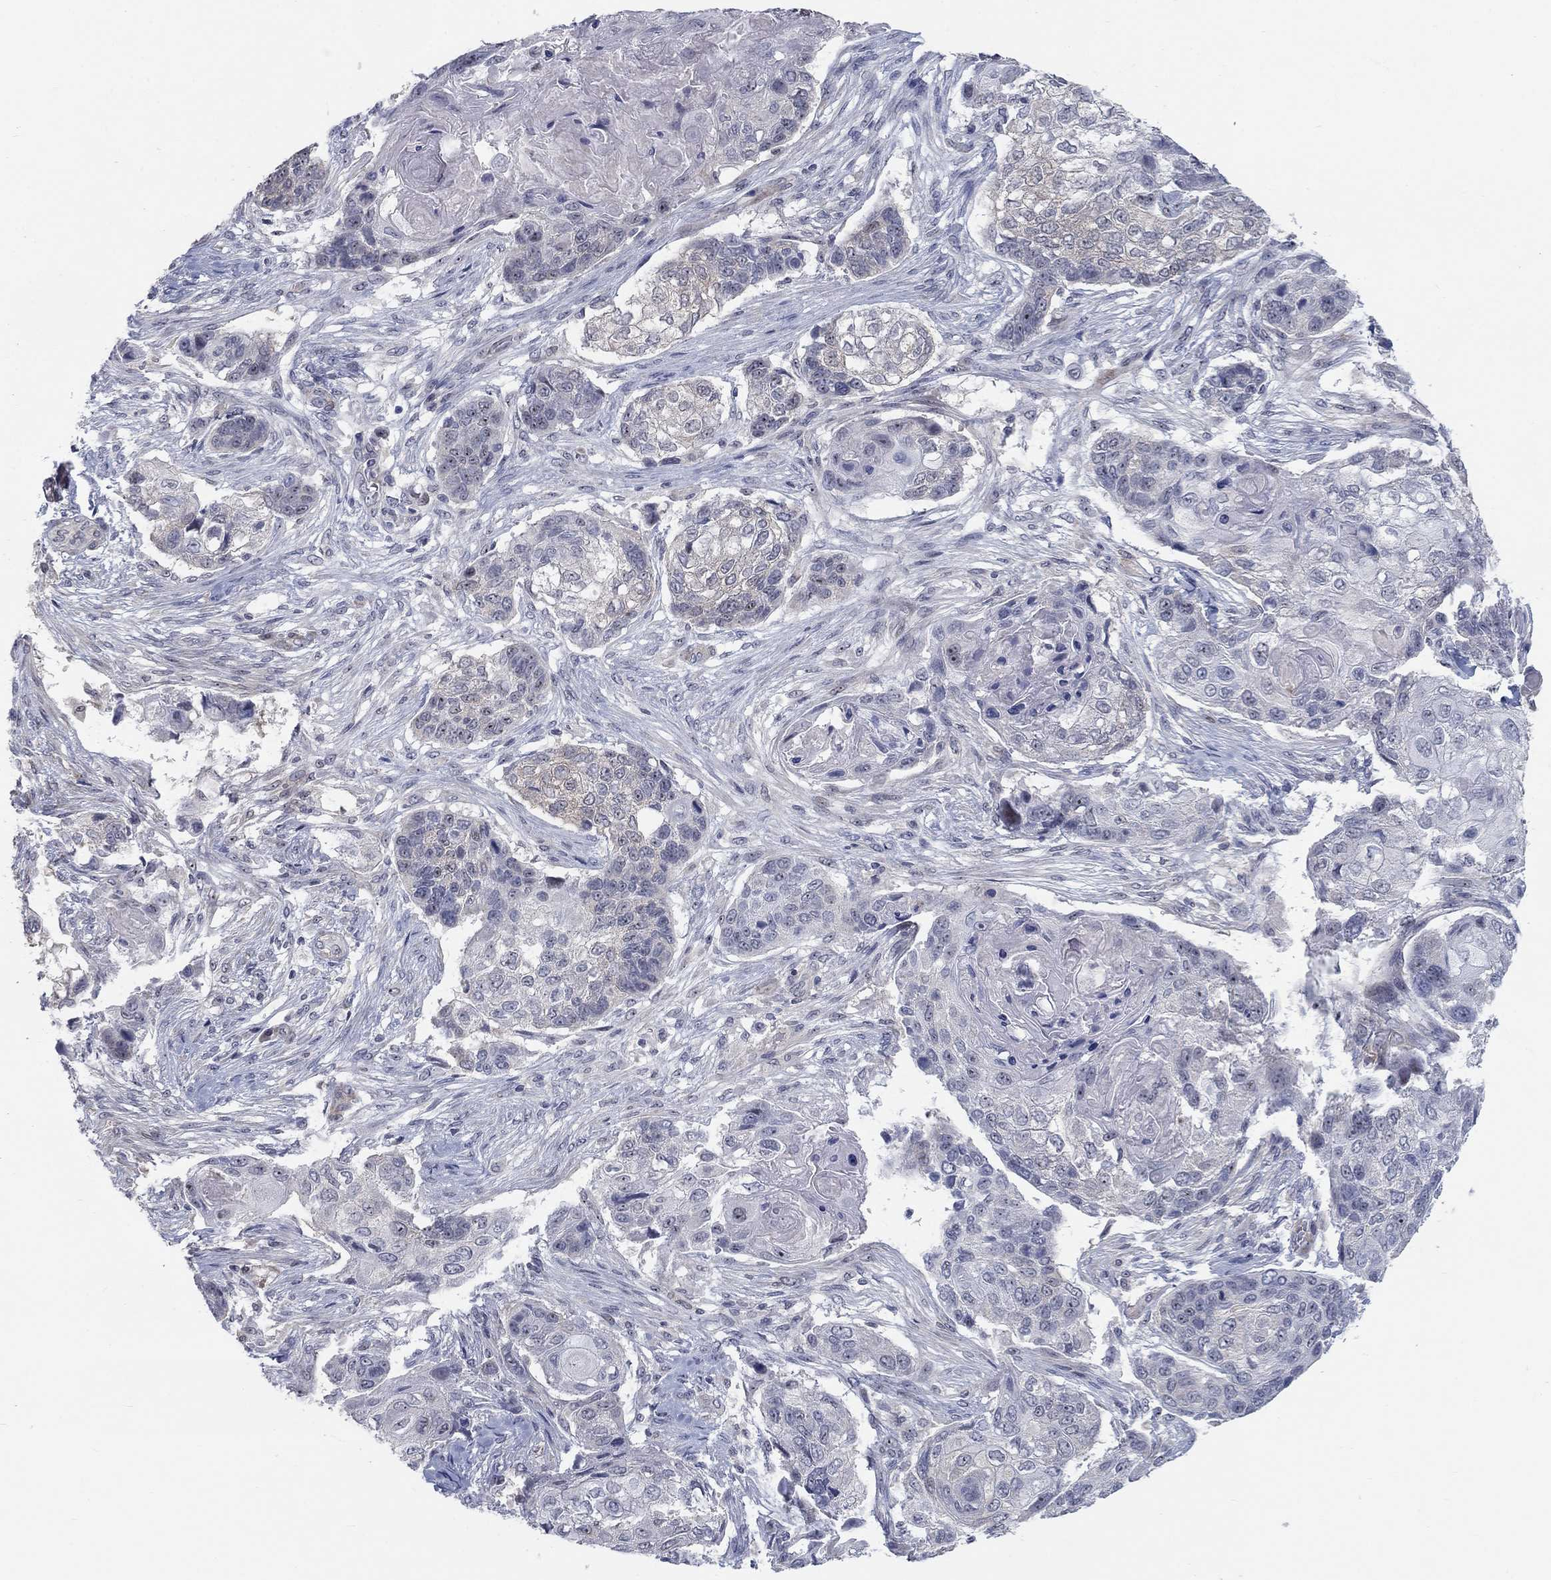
{"staining": {"intensity": "strong", "quantity": "<25%", "location": "nuclear"}, "tissue": "lung cancer", "cell_type": "Tumor cells", "image_type": "cancer", "snomed": [{"axis": "morphology", "description": "Normal tissue, NOS"}, {"axis": "morphology", "description": "Squamous cell carcinoma, NOS"}, {"axis": "topography", "description": "Bronchus"}, {"axis": "topography", "description": "Lung"}], "caption": "A micrograph of human lung cancer stained for a protein exhibits strong nuclear brown staining in tumor cells.", "gene": "MTSS2", "patient": {"sex": "male", "age": 69}}